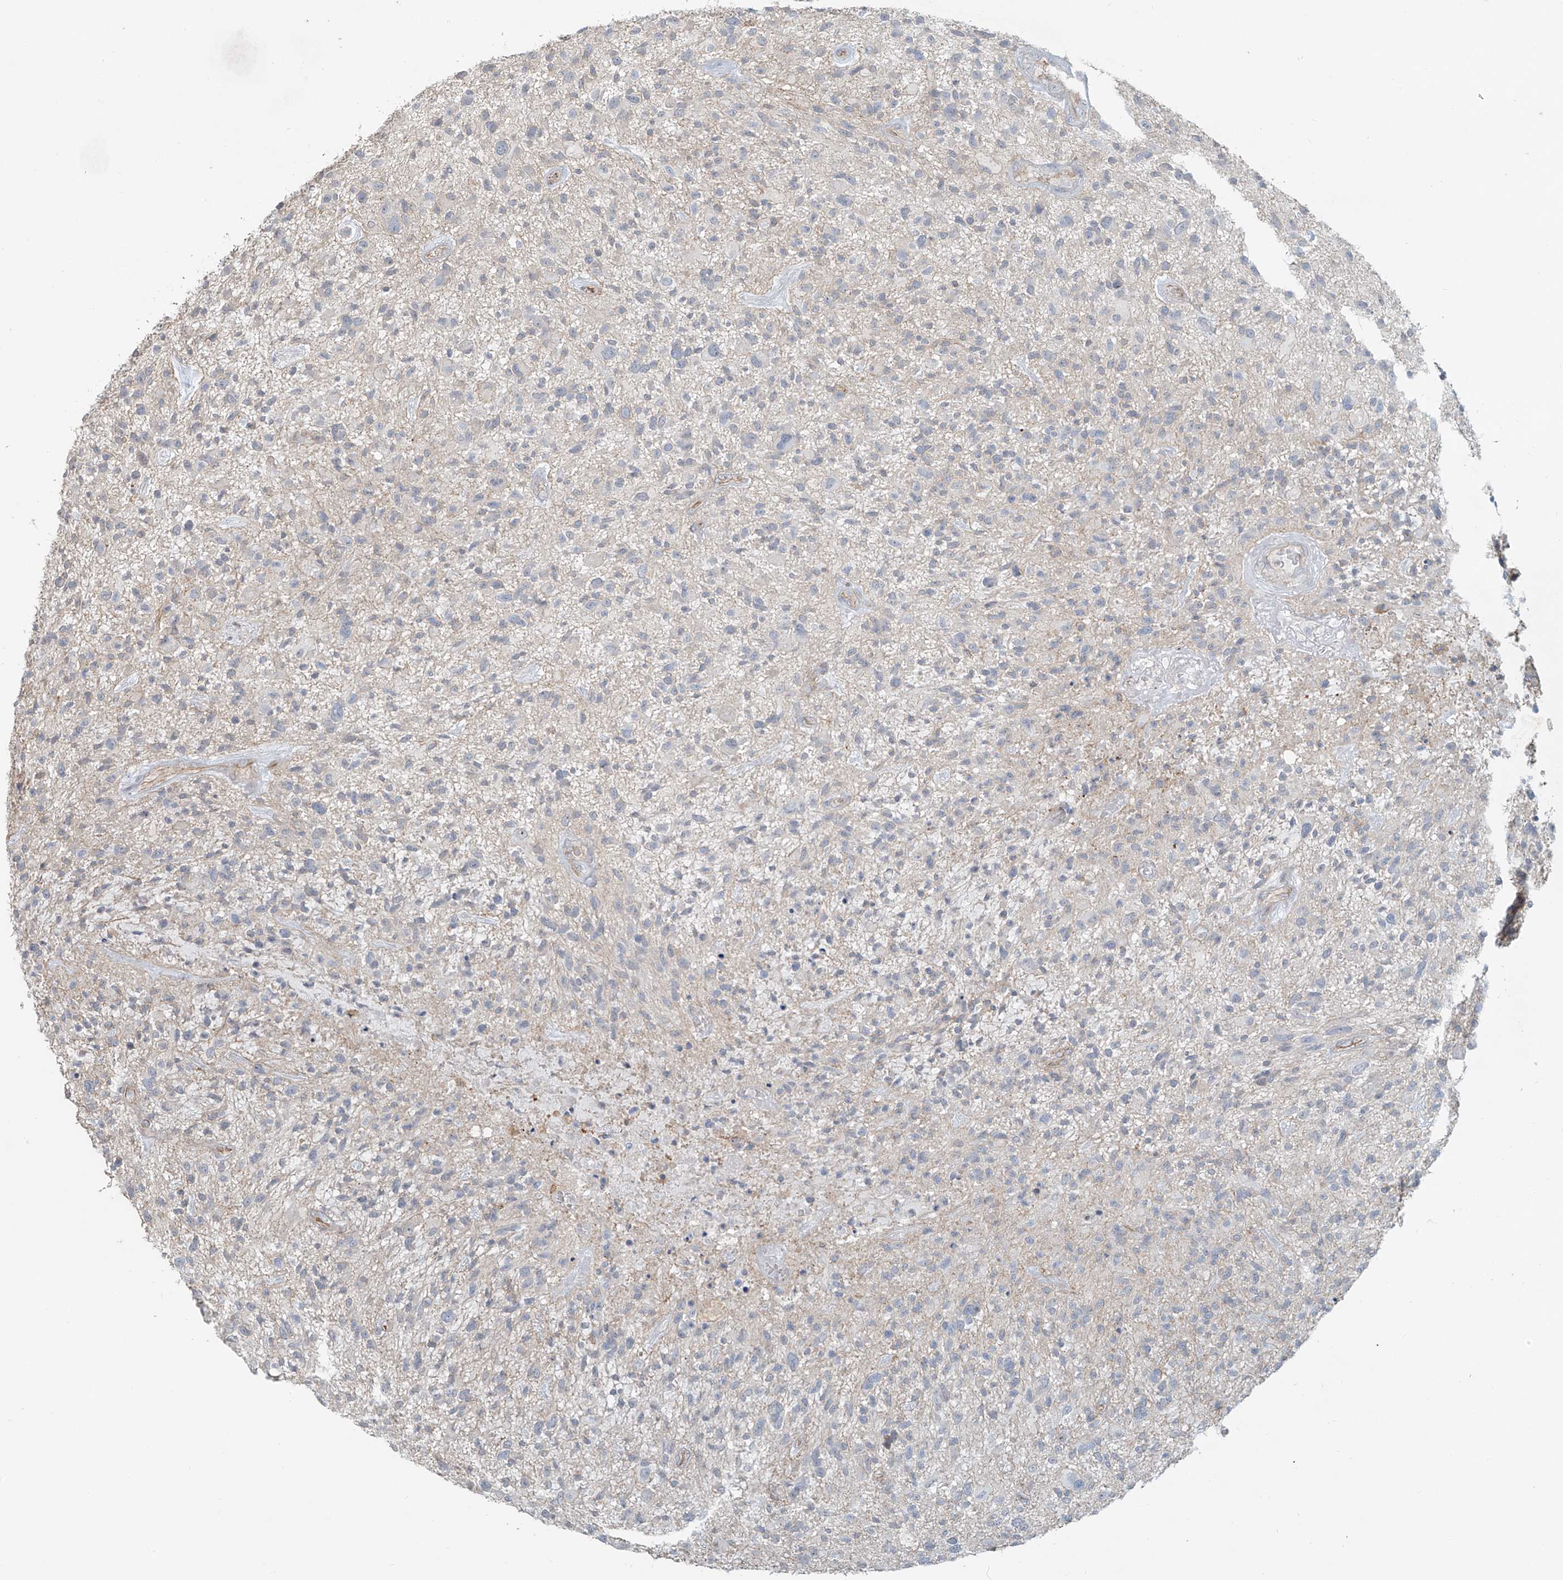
{"staining": {"intensity": "negative", "quantity": "none", "location": "none"}, "tissue": "glioma", "cell_type": "Tumor cells", "image_type": "cancer", "snomed": [{"axis": "morphology", "description": "Glioma, malignant, High grade"}, {"axis": "topography", "description": "Brain"}], "caption": "The histopathology image displays no significant staining in tumor cells of glioma.", "gene": "TUBE1", "patient": {"sex": "male", "age": 47}}